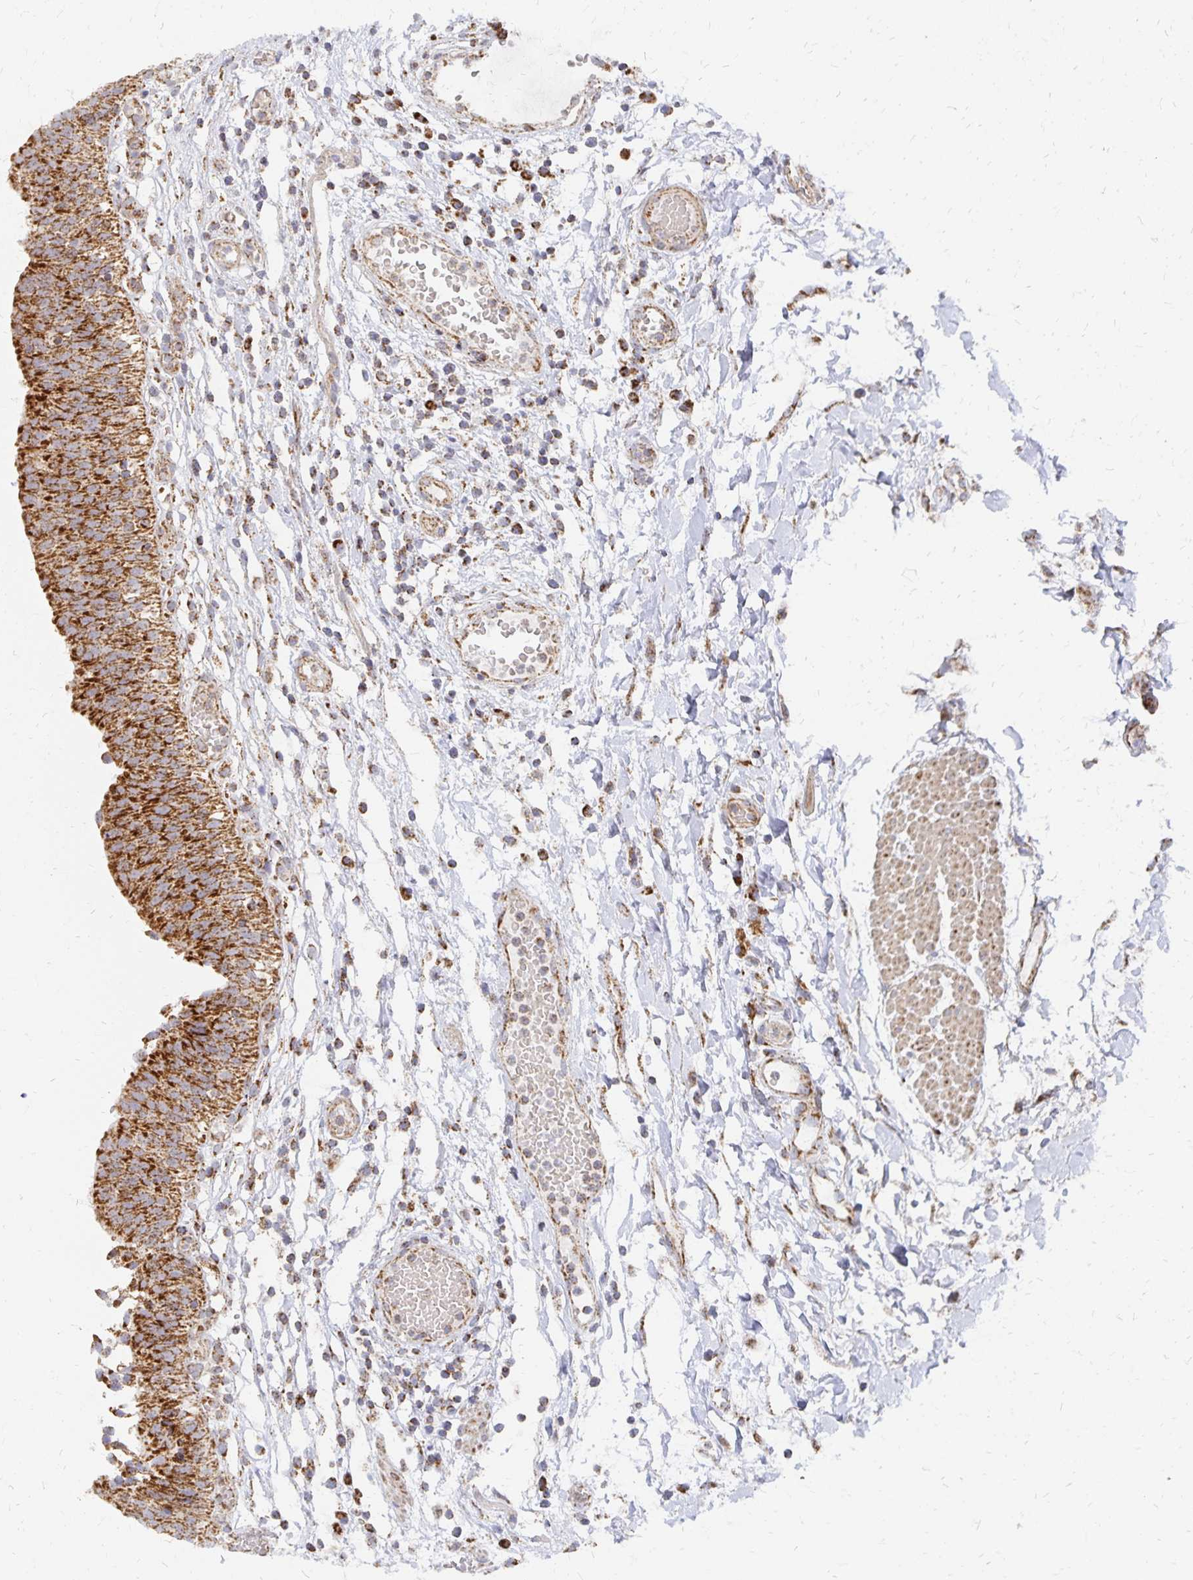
{"staining": {"intensity": "strong", "quantity": ">75%", "location": "cytoplasmic/membranous"}, "tissue": "urinary bladder", "cell_type": "Urothelial cells", "image_type": "normal", "snomed": [{"axis": "morphology", "description": "Normal tissue, NOS"}, {"axis": "topography", "description": "Urinary bladder"}], "caption": "Urinary bladder stained with IHC reveals strong cytoplasmic/membranous expression in about >75% of urothelial cells. The staining was performed using DAB (3,3'-diaminobenzidine) to visualize the protein expression in brown, while the nuclei were stained in blue with hematoxylin (Magnification: 20x).", "gene": "STOML2", "patient": {"sex": "male", "age": 64}}